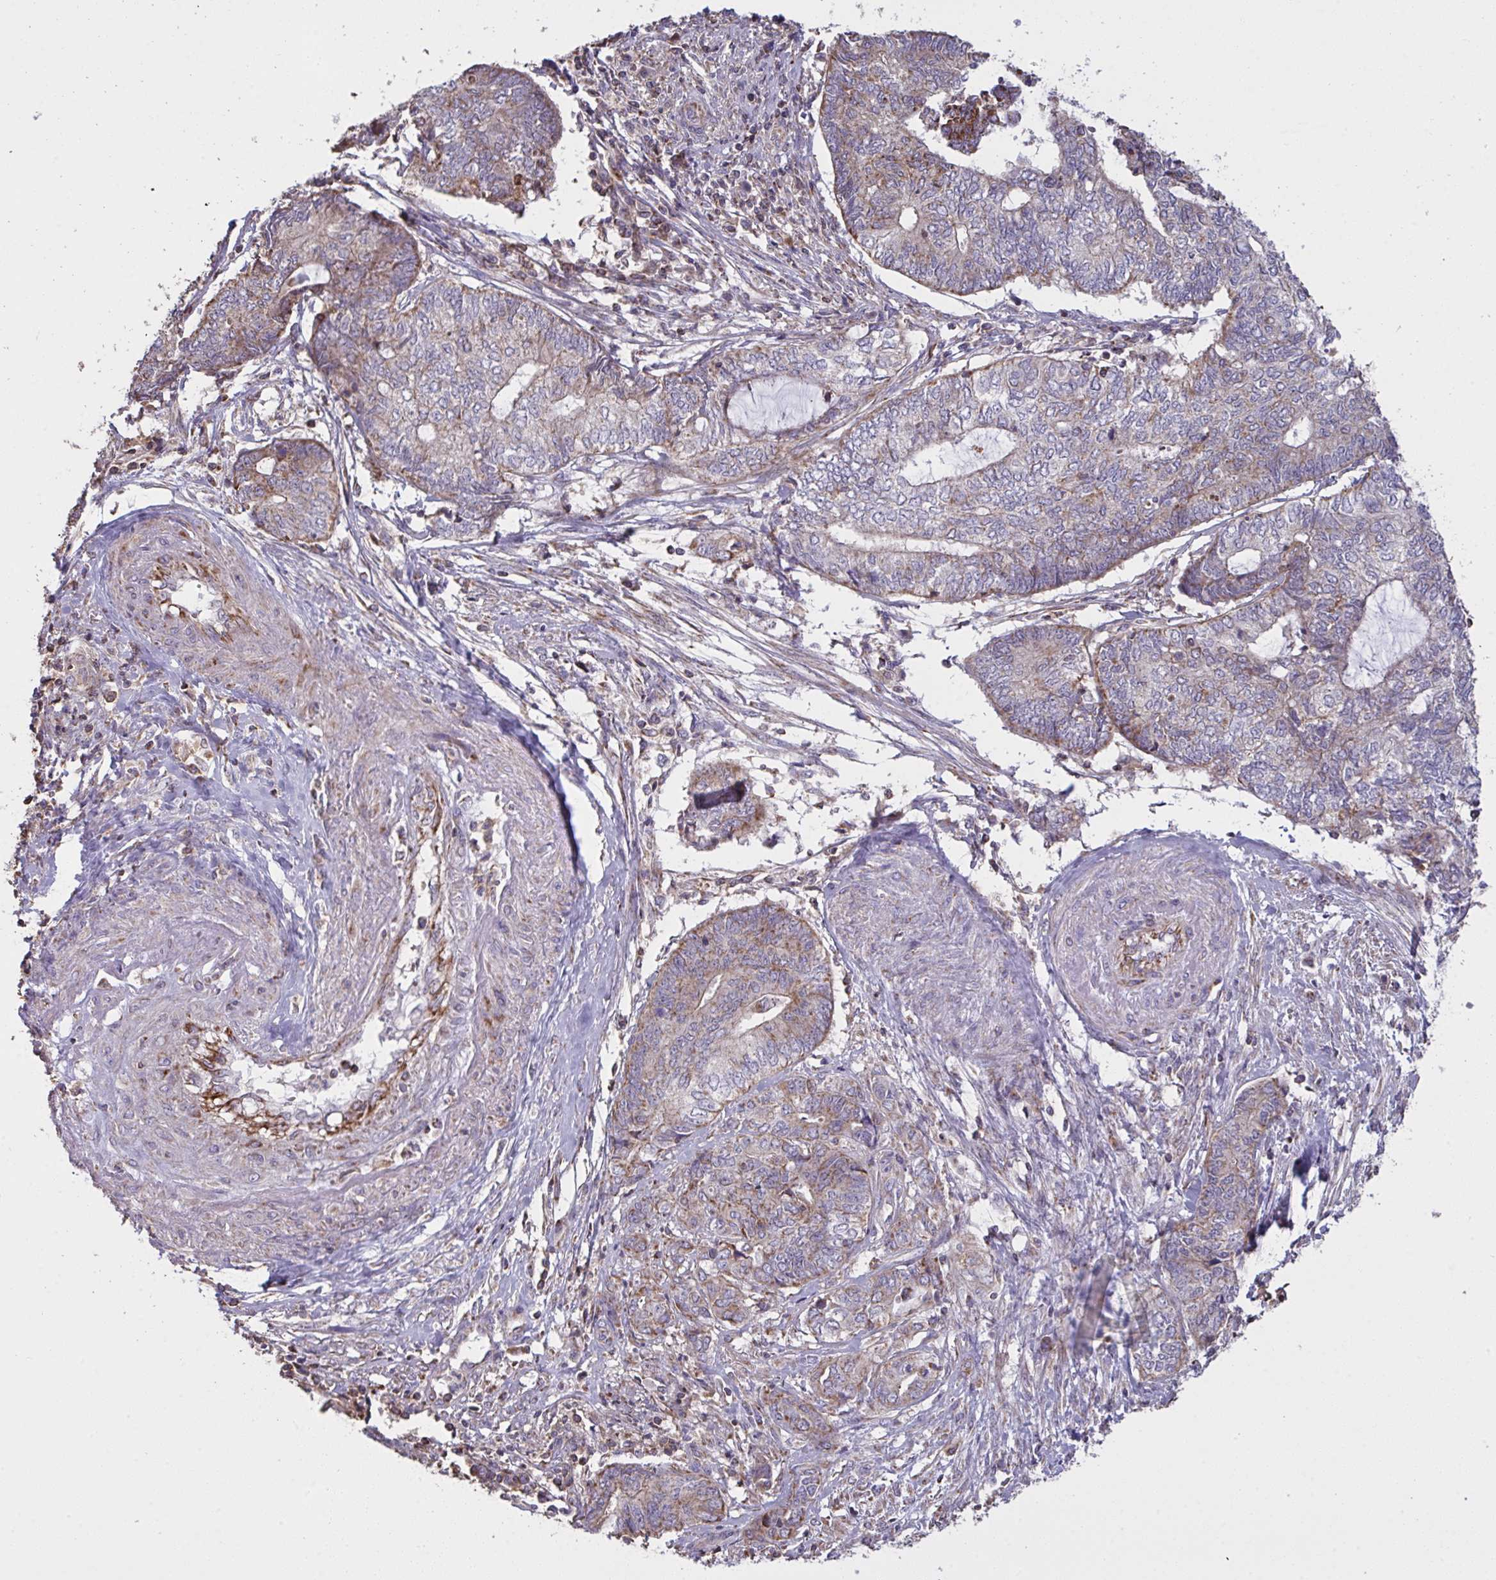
{"staining": {"intensity": "moderate", "quantity": "<25%", "location": "cytoplasmic/membranous"}, "tissue": "endometrial cancer", "cell_type": "Tumor cells", "image_type": "cancer", "snomed": [{"axis": "morphology", "description": "Adenocarcinoma, NOS"}, {"axis": "topography", "description": "Uterus"}, {"axis": "topography", "description": "Endometrium"}], "caption": "Endometrial adenocarcinoma was stained to show a protein in brown. There is low levels of moderate cytoplasmic/membranous expression in approximately <25% of tumor cells.", "gene": "MICOS10", "patient": {"sex": "female", "age": 70}}